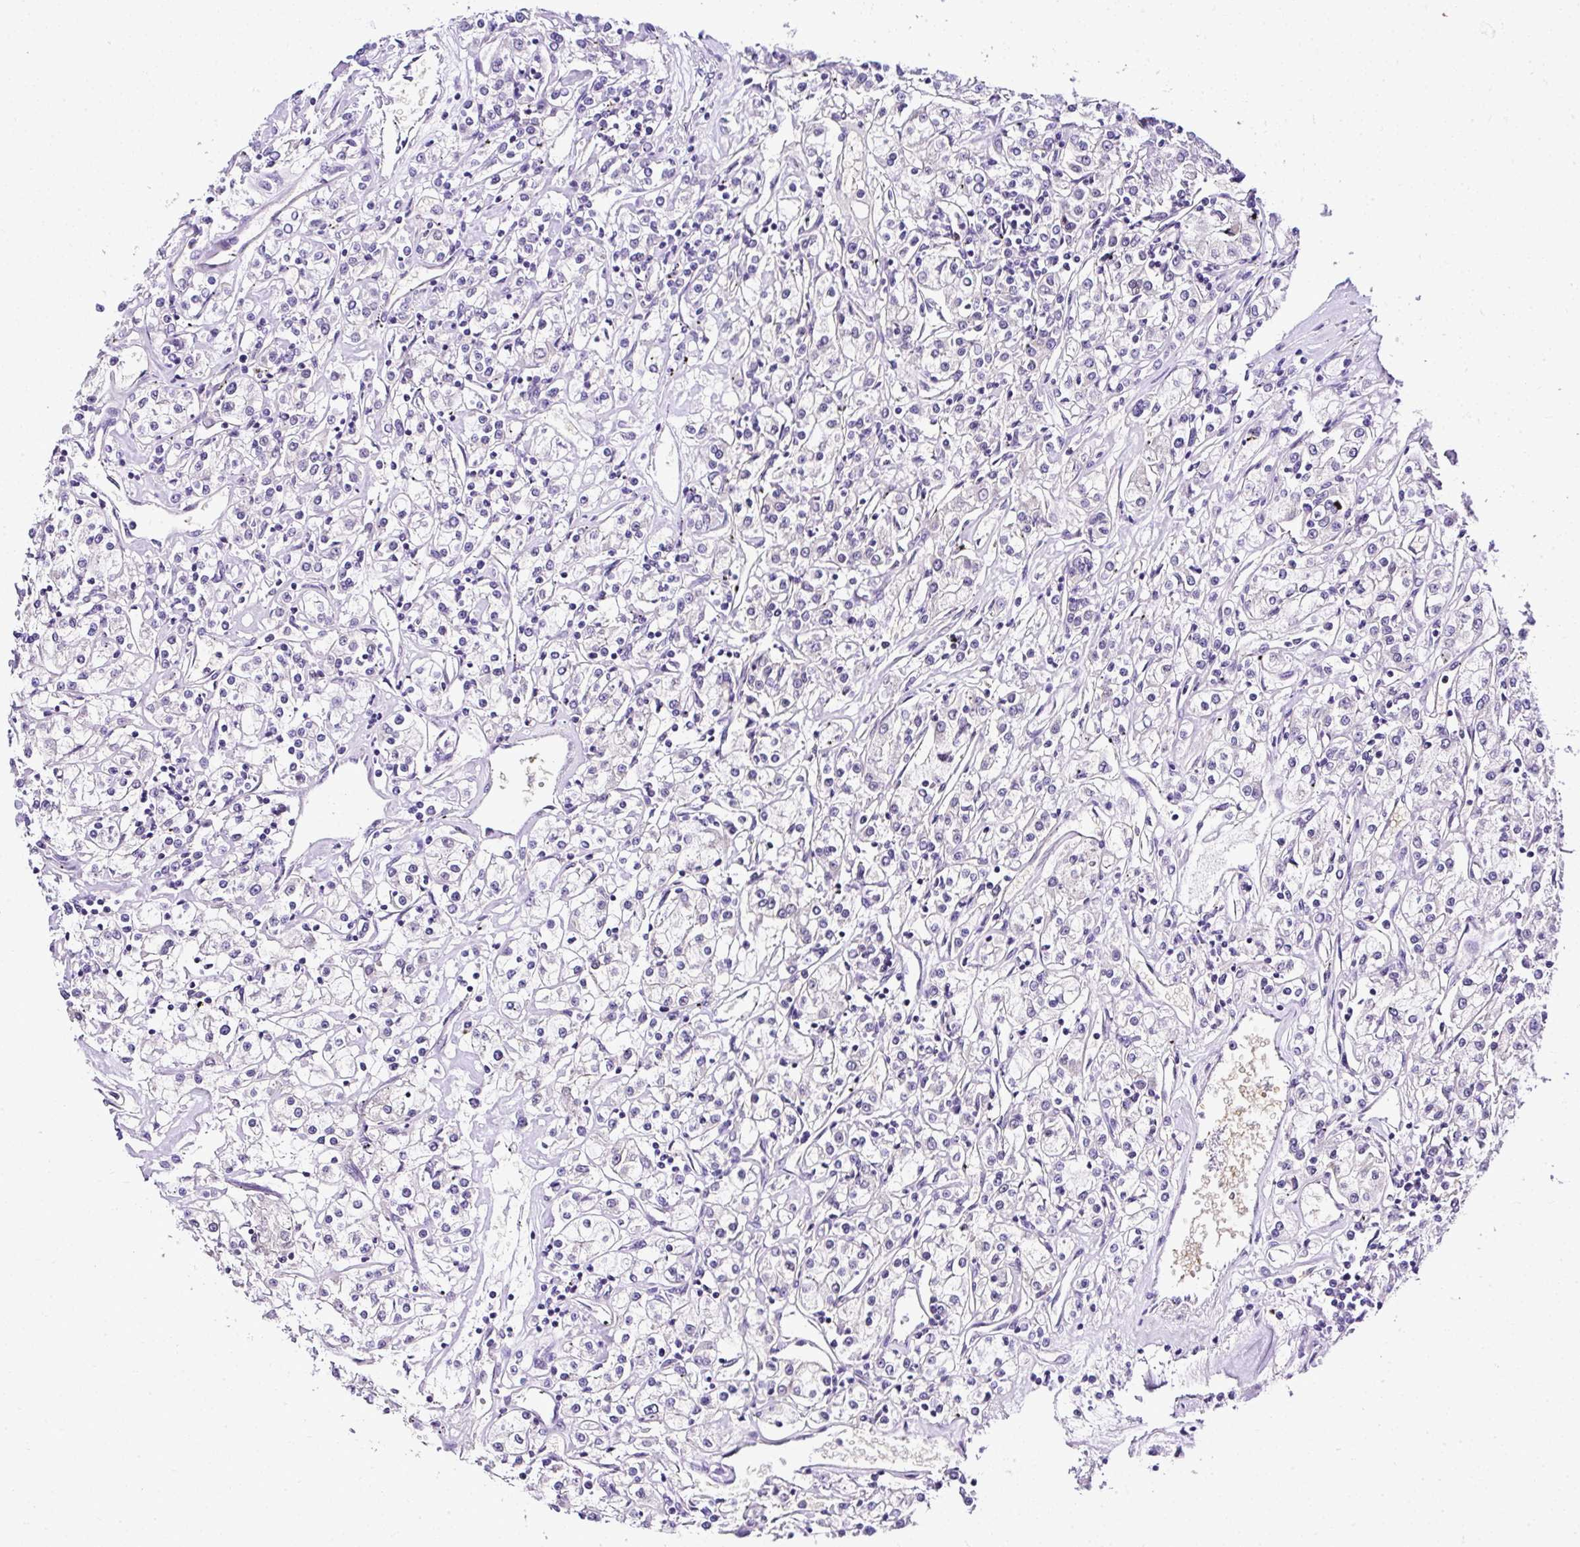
{"staining": {"intensity": "negative", "quantity": "none", "location": "none"}, "tissue": "renal cancer", "cell_type": "Tumor cells", "image_type": "cancer", "snomed": [{"axis": "morphology", "description": "Adenocarcinoma, NOS"}, {"axis": "topography", "description": "Kidney"}], "caption": "There is no significant expression in tumor cells of renal cancer (adenocarcinoma).", "gene": "DEPDC5", "patient": {"sex": "female", "age": 59}}